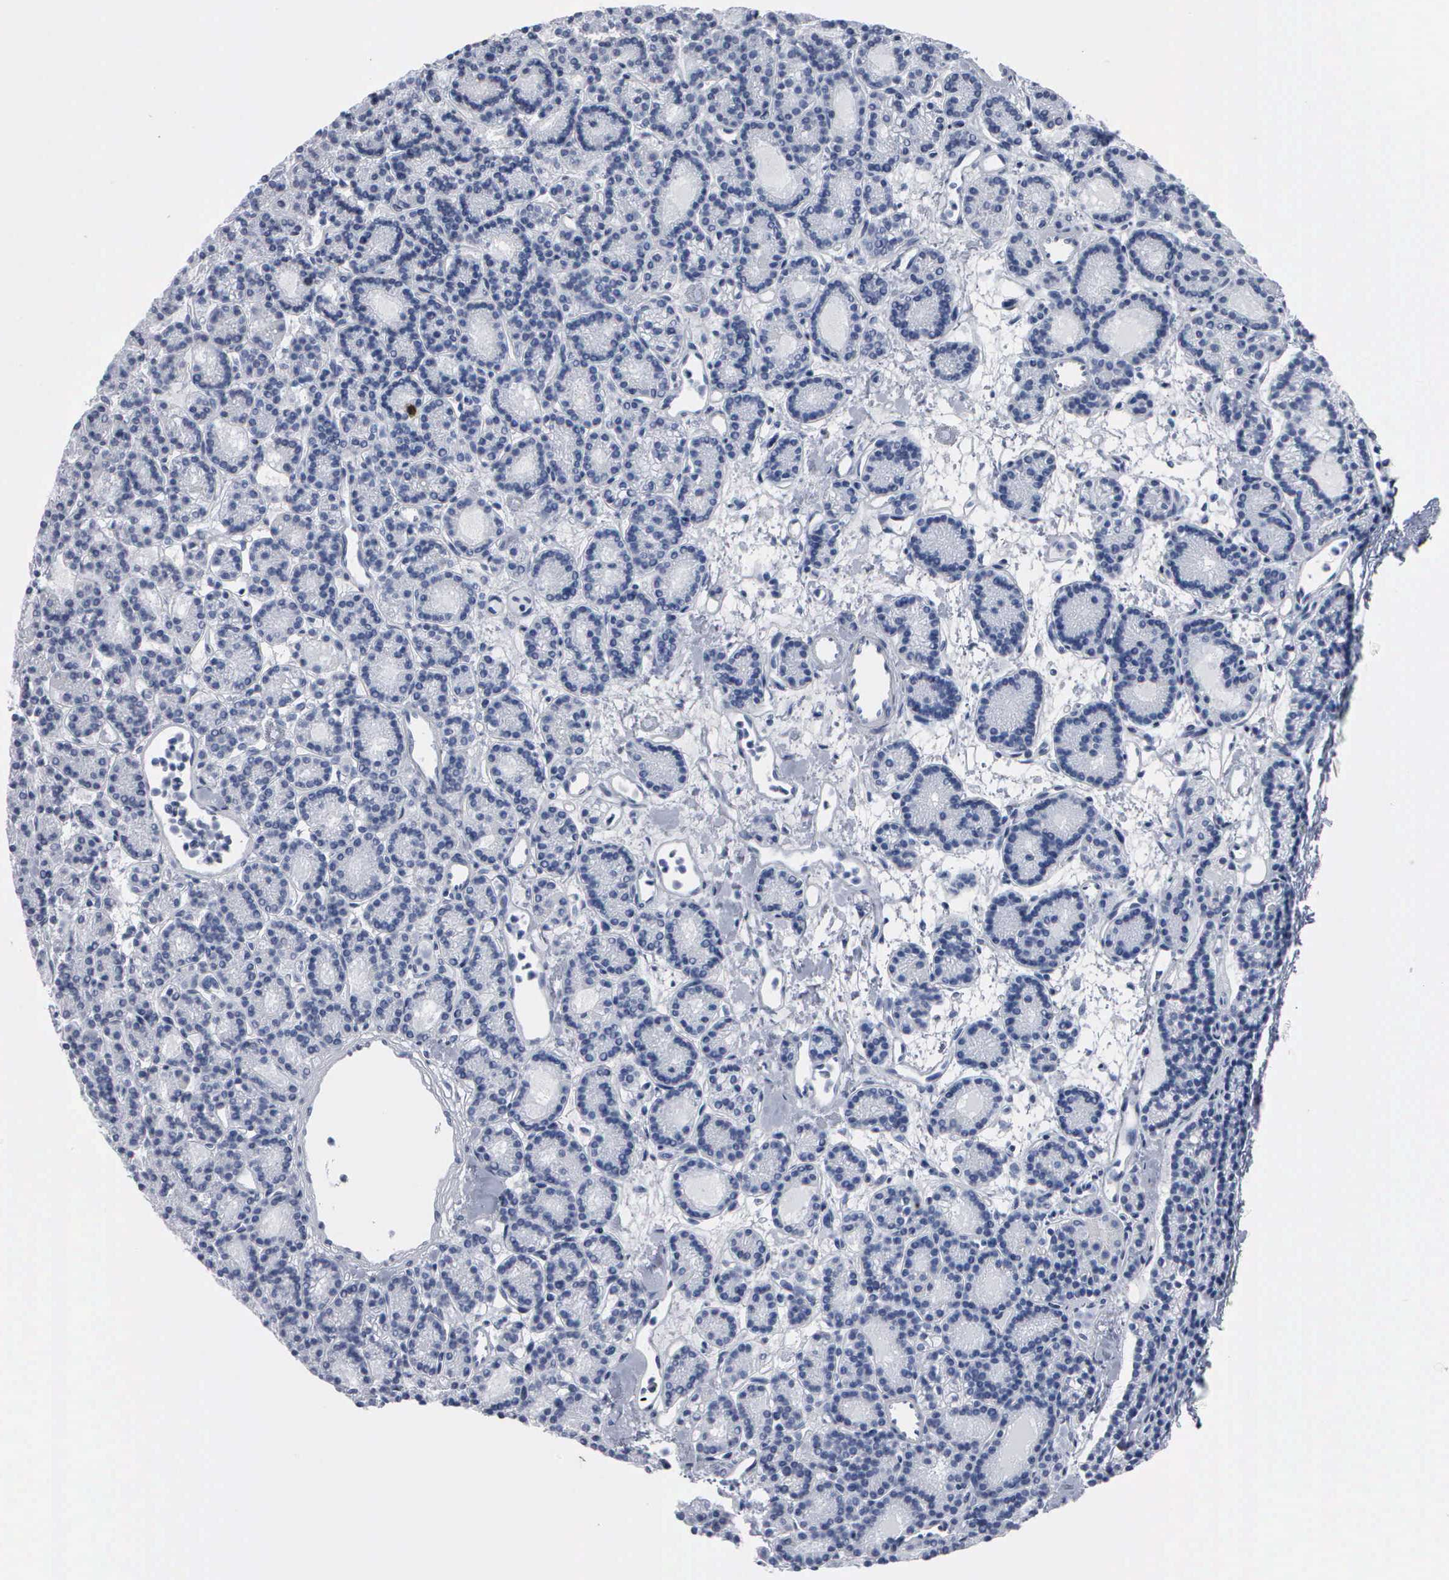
{"staining": {"intensity": "negative", "quantity": "none", "location": "none"}, "tissue": "parathyroid gland", "cell_type": "Glandular cells", "image_type": "normal", "snomed": [{"axis": "morphology", "description": "Normal tissue, NOS"}, {"axis": "topography", "description": "Parathyroid gland"}], "caption": "A histopathology image of human parathyroid gland is negative for staining in glandular cells. (DAB (3,3'-diaminobenzidine) immunohistochemistry, high magnification).", "gene": "CCNB1", "patient": {"sex": "male", "age": 85}}